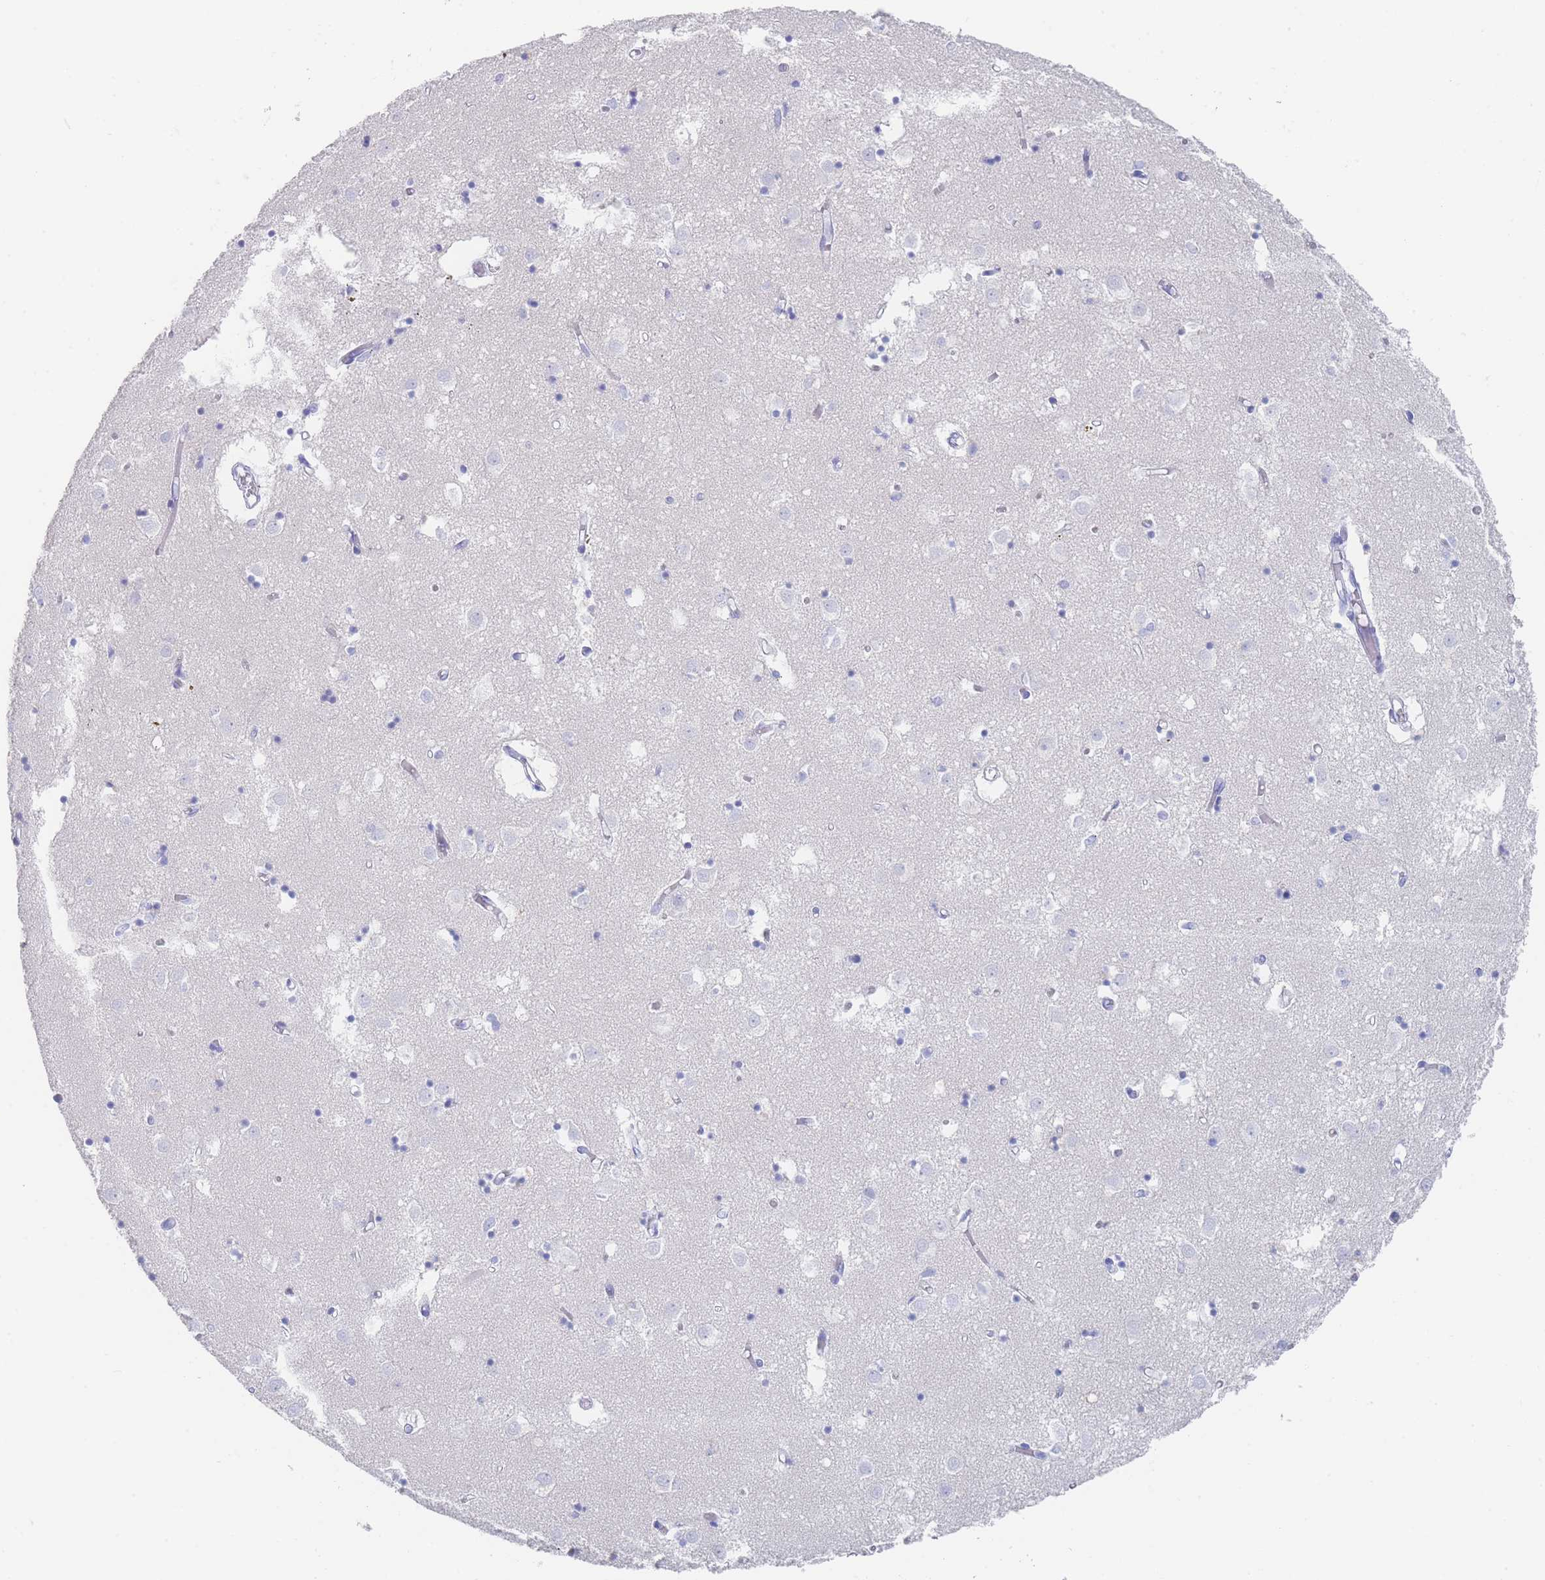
{"staining": {"intensity": "negative", "quantity": "none", "location": "none"}, "tissue": "caudate", "cell_type": "Glial cells", "image_type": "normal", "snomed": [{"axis": "morphology", "description": "Normal tissue, NOS"}, {"axis": "topography", "description": "Lateral ventricle wall"}], "caption": "DAB immunohistochemical staining of unremarkable human caudate shows no significant staining in glial cells.", "gene": "LRRC37A2", "patient": {"sex": "male", "age": 70}}